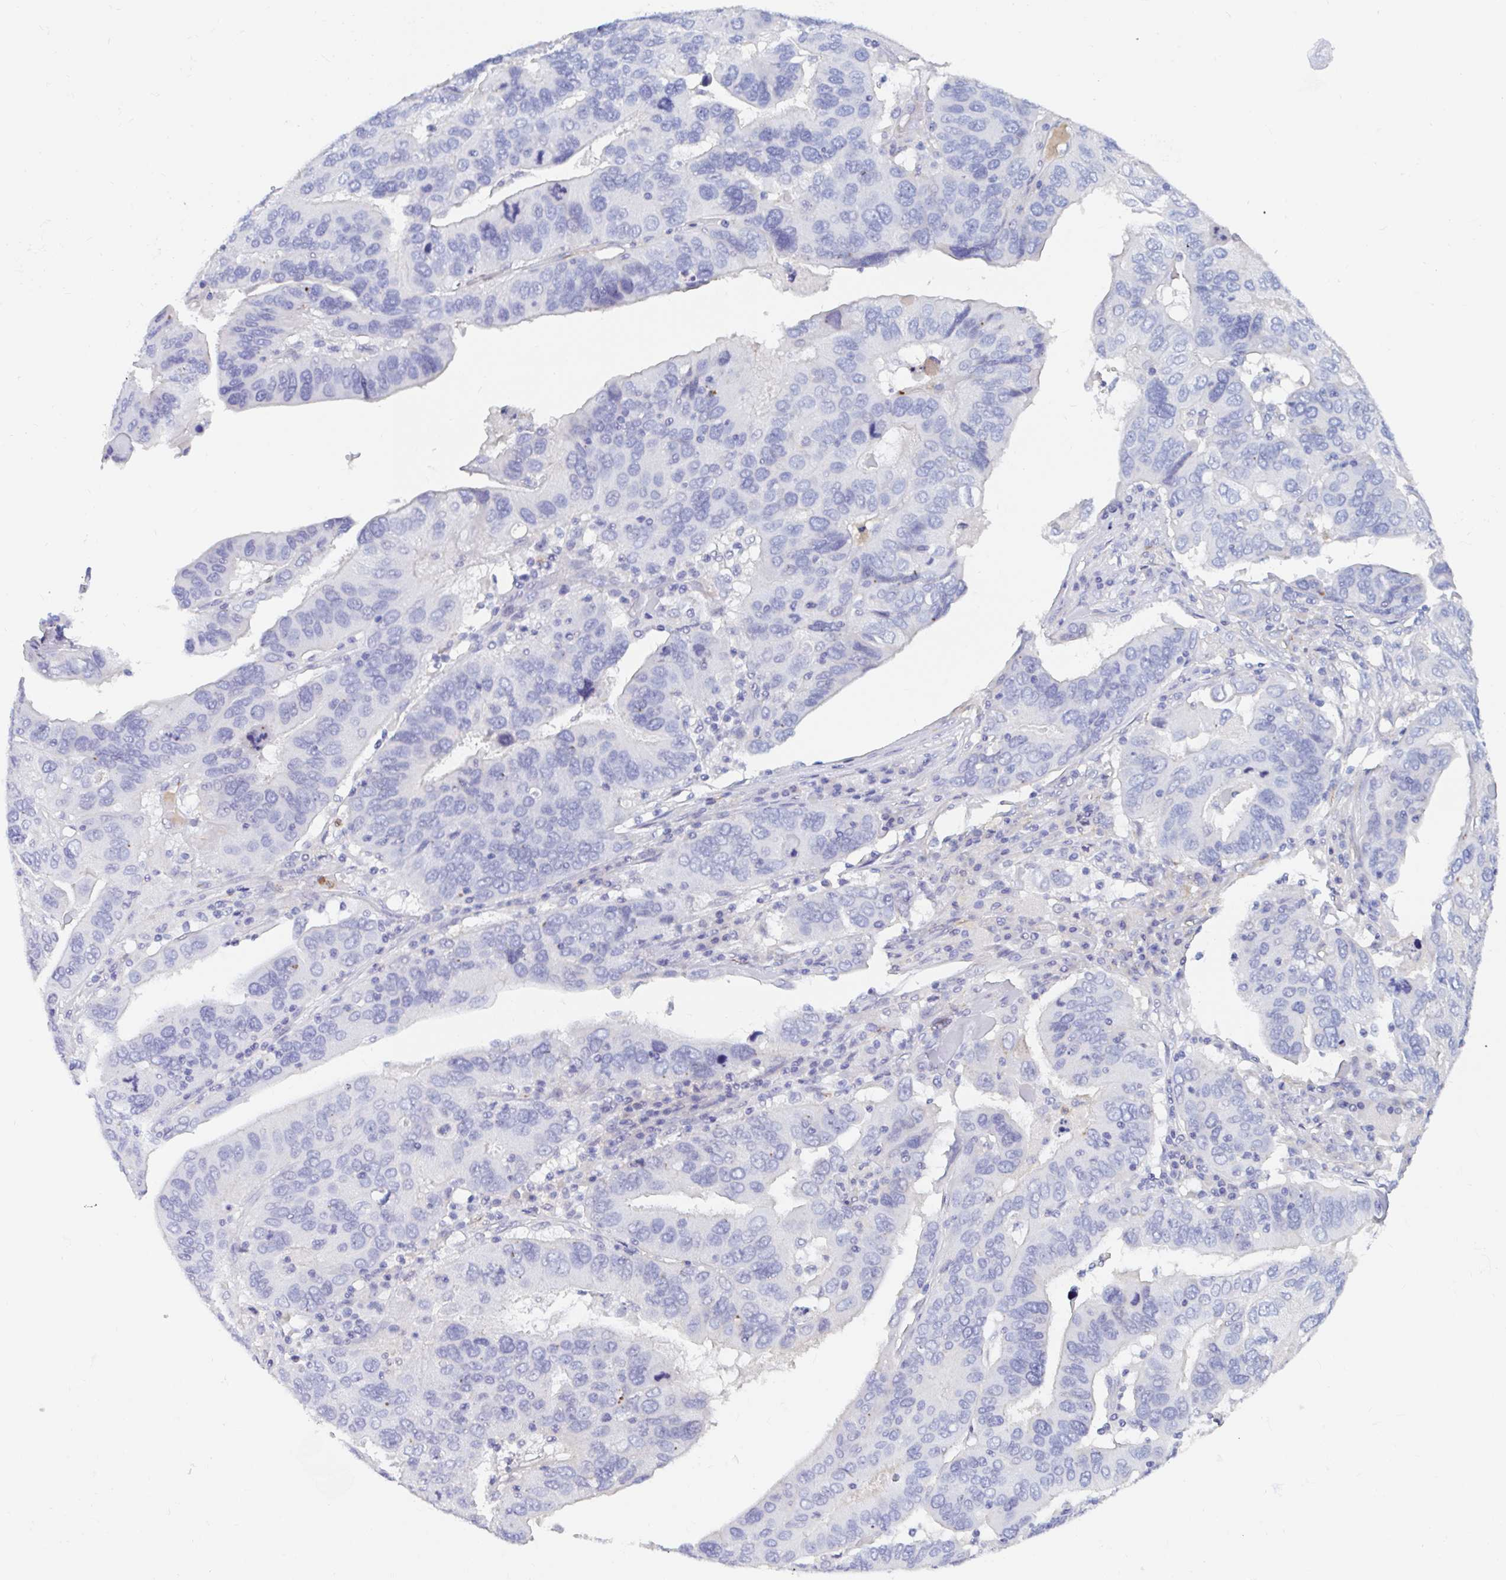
{"staining": {"intensity": "negative", "quantity": "none", "location": "none"}, "tissue": "ovarian cancer", "cell_type": "Tumor cells", "image_type": "cancer", "snomed": [{"axis": "morphology", "description": "Cystadenocarcinoma, serous, NOS"}, {"axis": "topography", "description": "Ovary"}], "caption": "Tumor cells are negative for protein expression in human ovarian cancer.", "gene": "ZNHIT2", "patient": {"sex": "female", "age": 79}}